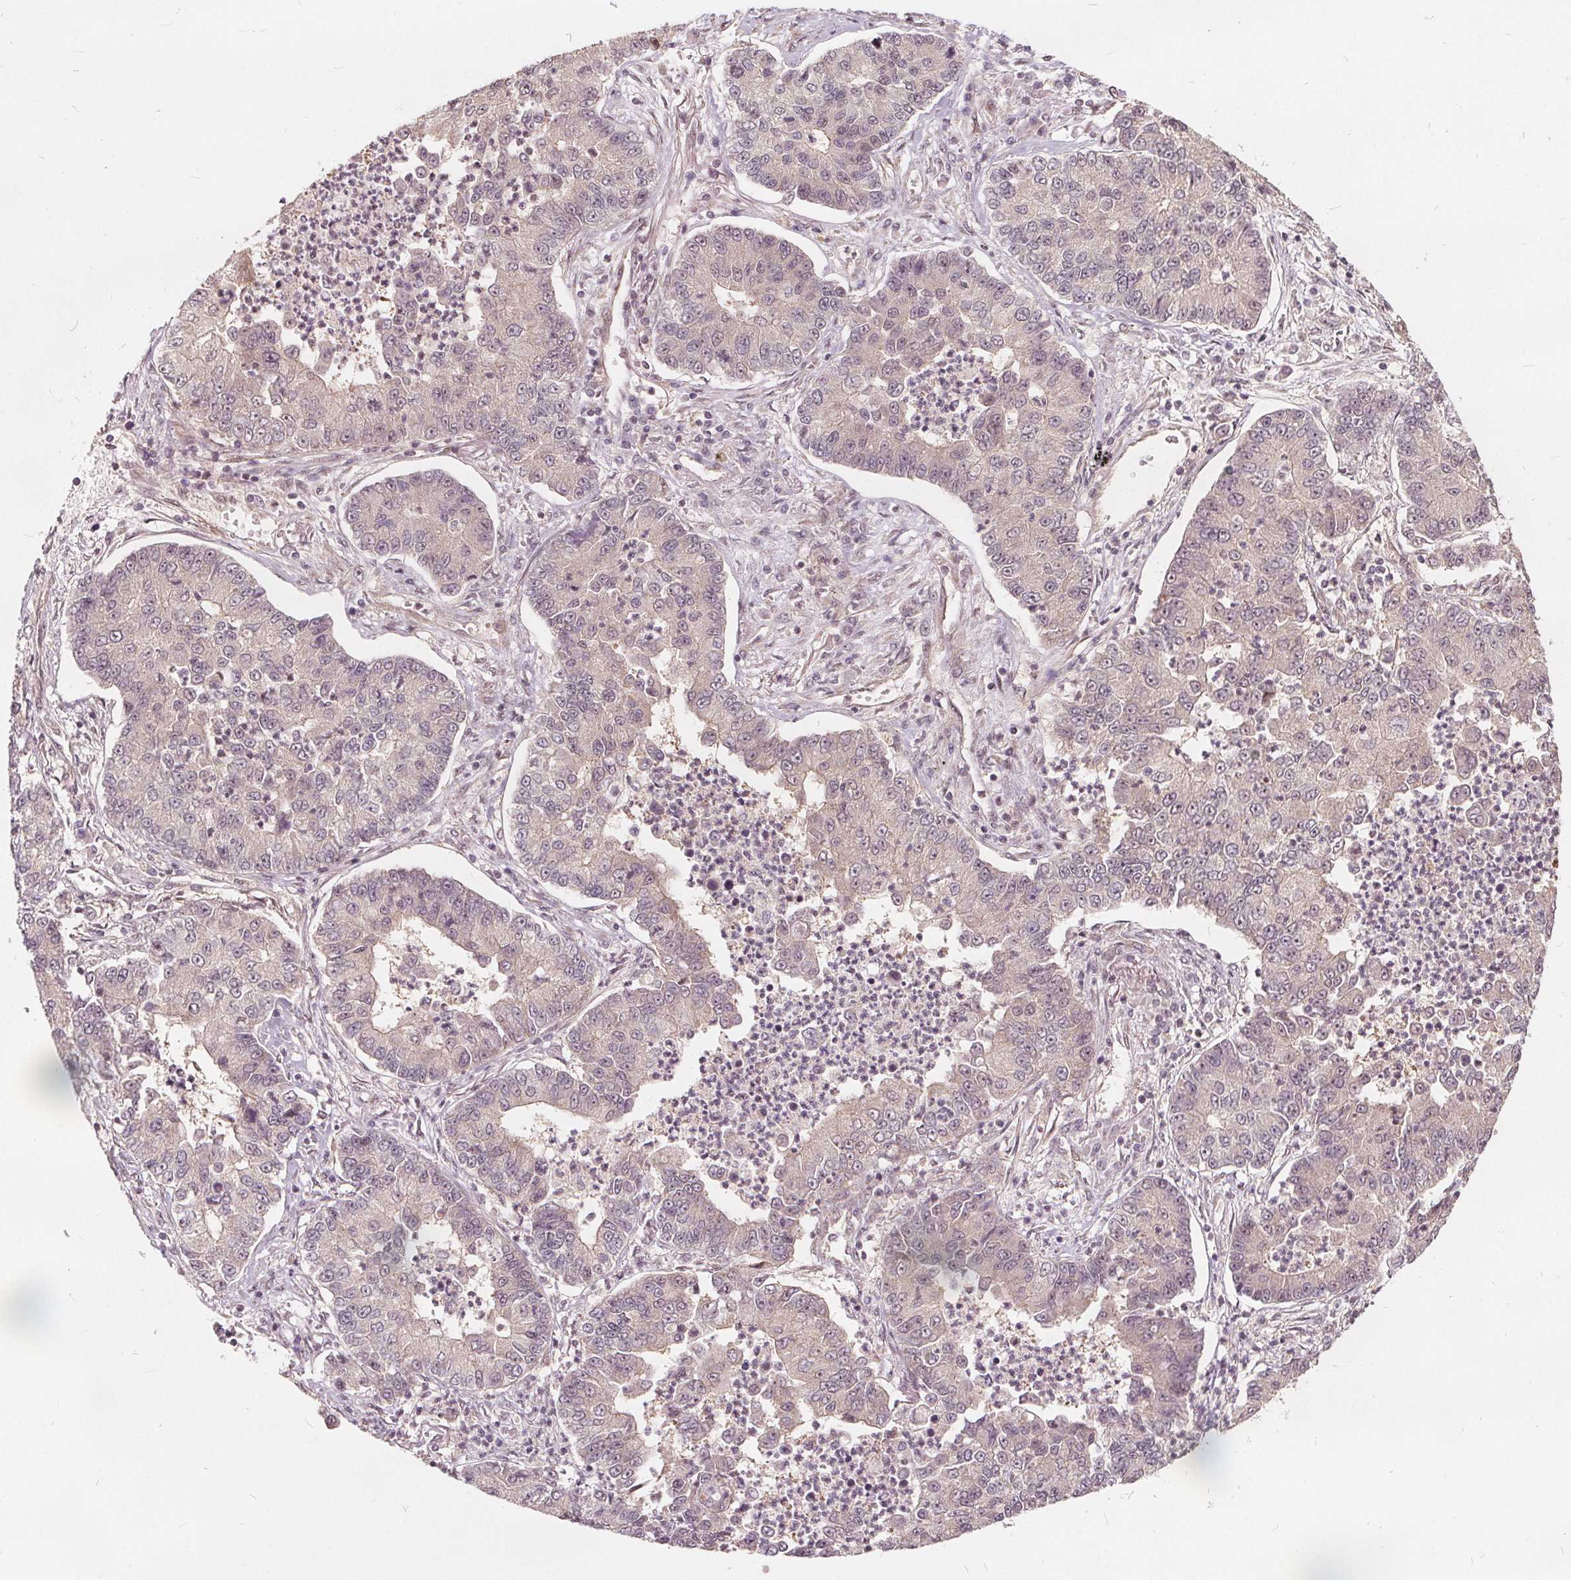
{"staining": {"intensity": "negative", "quantity": "none", "location": "none"}, "tissue": "lung cancer", "cell_type": "Tumor cells", "image_type": "cancer", "snomed": [{"axis": "morphology", "description": "Adenocarcinoma, NOS"}, {"axis": "topography", "description": "Lung"}], "caption": "The immunohistochemistry (IHC) micrograph has no significant expression in tumor cells of adenocarcinoma (lung) tissue.", "gene": "PPP1CB", "patient": {"sex": "female", "age": 57}}